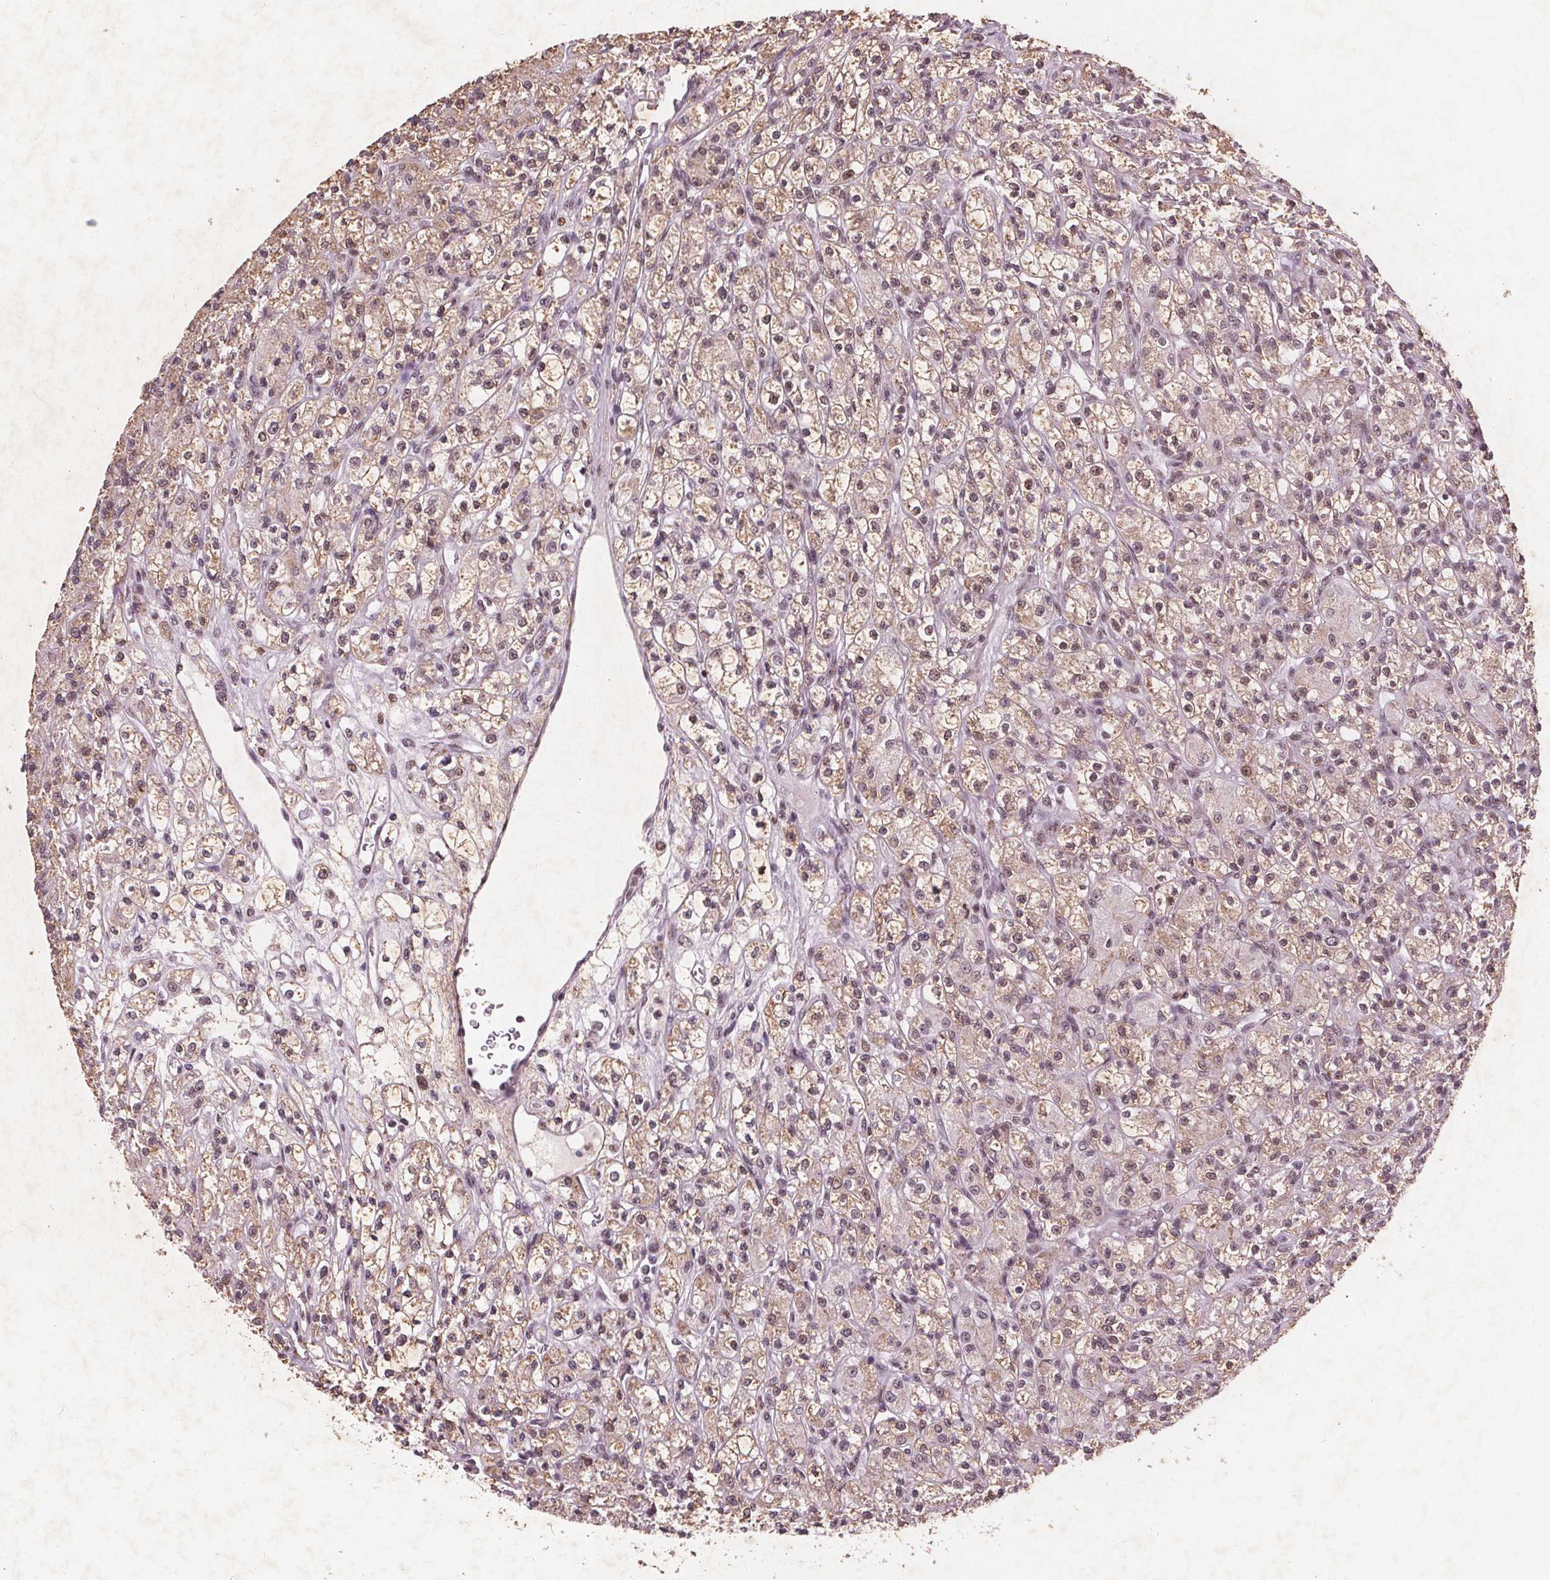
{"staining": {"intensity": "weak", "quantity": ">75%", "location": "nuclear"}, "tissue": "renal cancer", "cell_type": "Tumor cells", "image_type": "cancer", "snomed": [{"axis": "morphology", "description": "Adenocarcinoma, NOS"}, {"axis": "topography", "description": "Kidney"}], "caption": "Immunohistochemical staining of human renal cancer demonstrates low levels of weak nuclear staining in approximately >75% of tumor cells.", "gene": "RPS6KA2", "patient": {"sex": "female", "age": 70}}